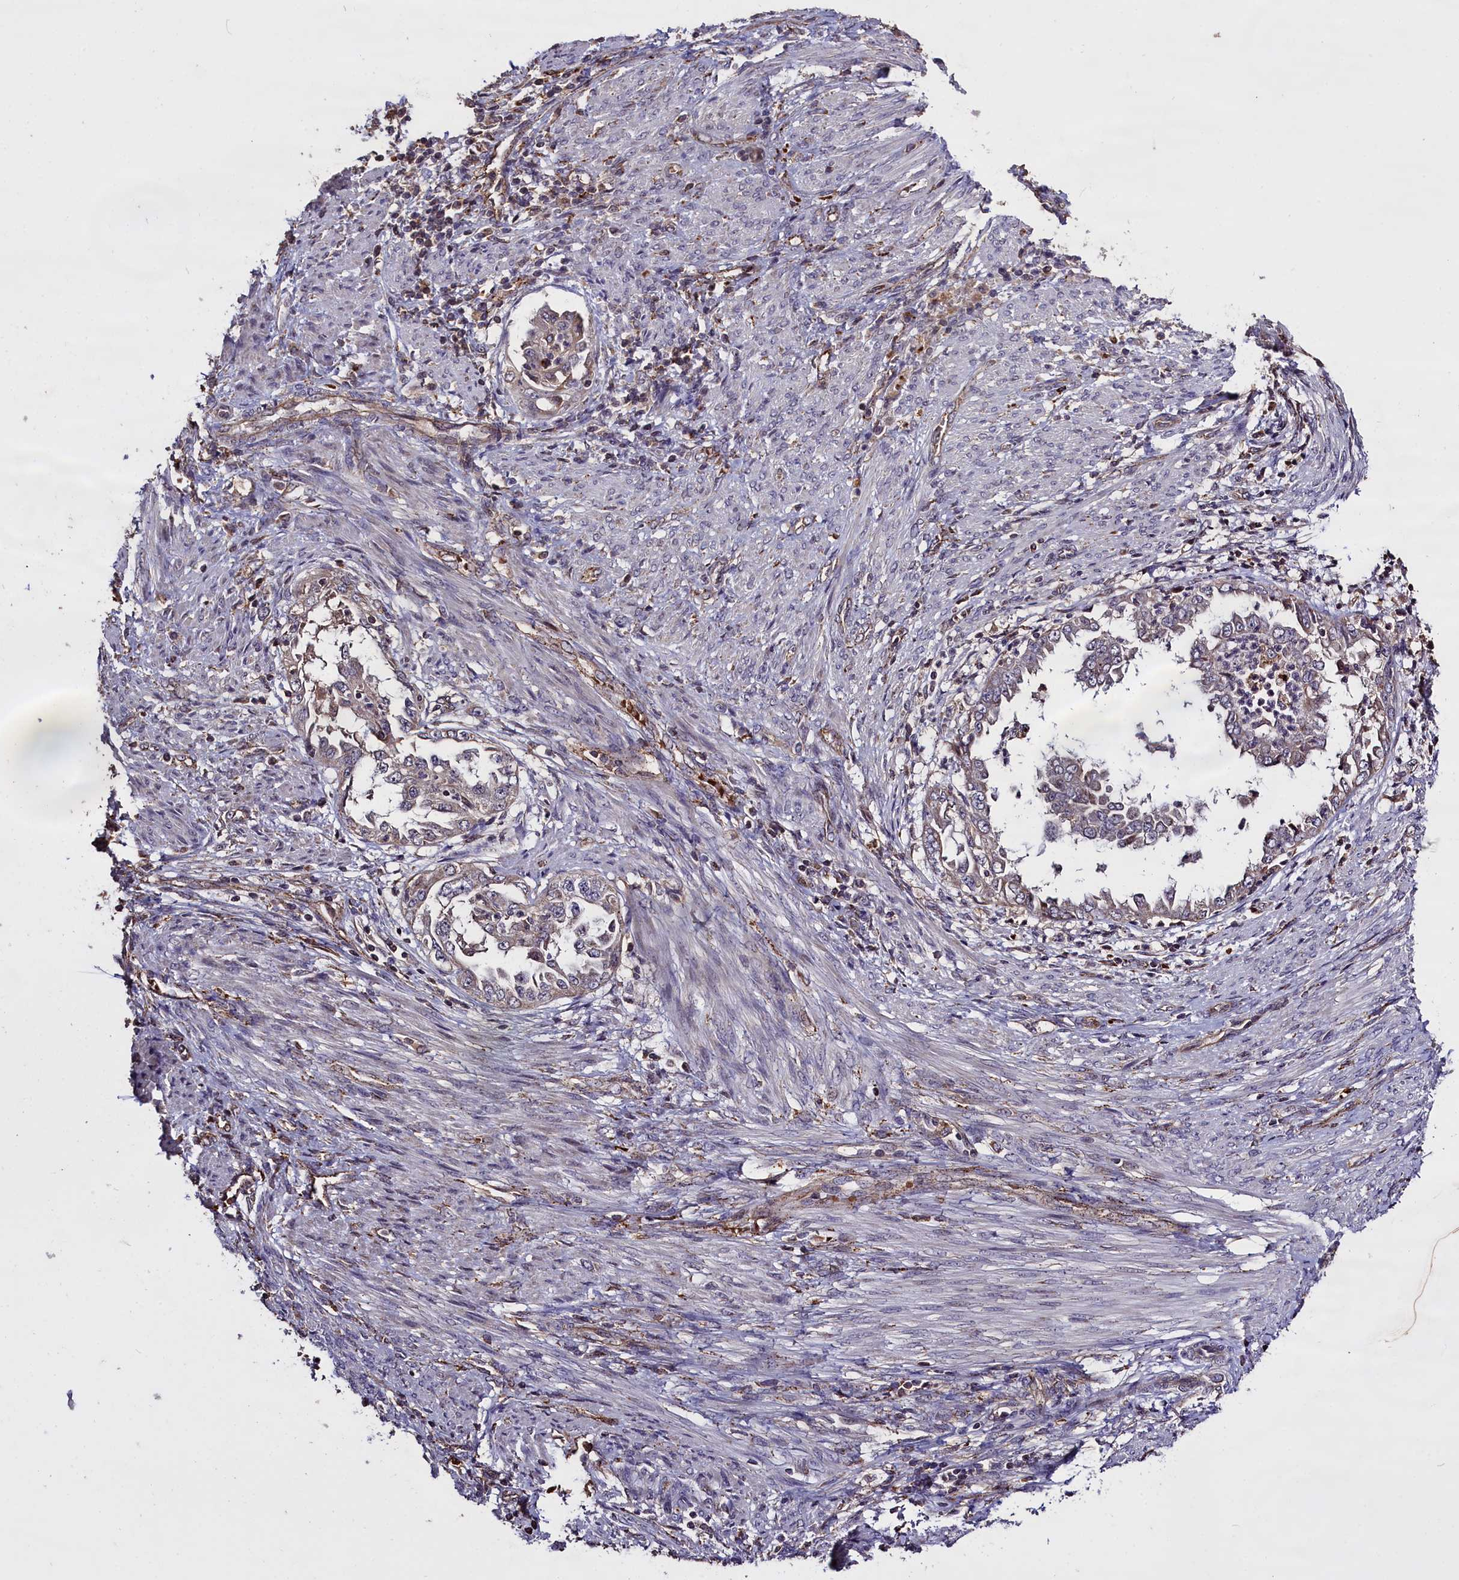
{"staining": {"intensity": "negative", "quantity": "none", "location": "none"}, "tissue": "endometrial cancer", "cell_type": "Tumor cells", "image_type": "cancer", "snomed": [{"axis": "morphology", "description": "Adenocarcinoma, NOS"}, {"axis": "topography", "description": "Endometrium"}], "caption": "An IHC image of adenocarcinoma (endometrial) is shown. There is no staining in tumor cells of adenocarcinoma (endometrial).", "gene": "CLRN2", "patient": {"sex": "female", "age": 85}}